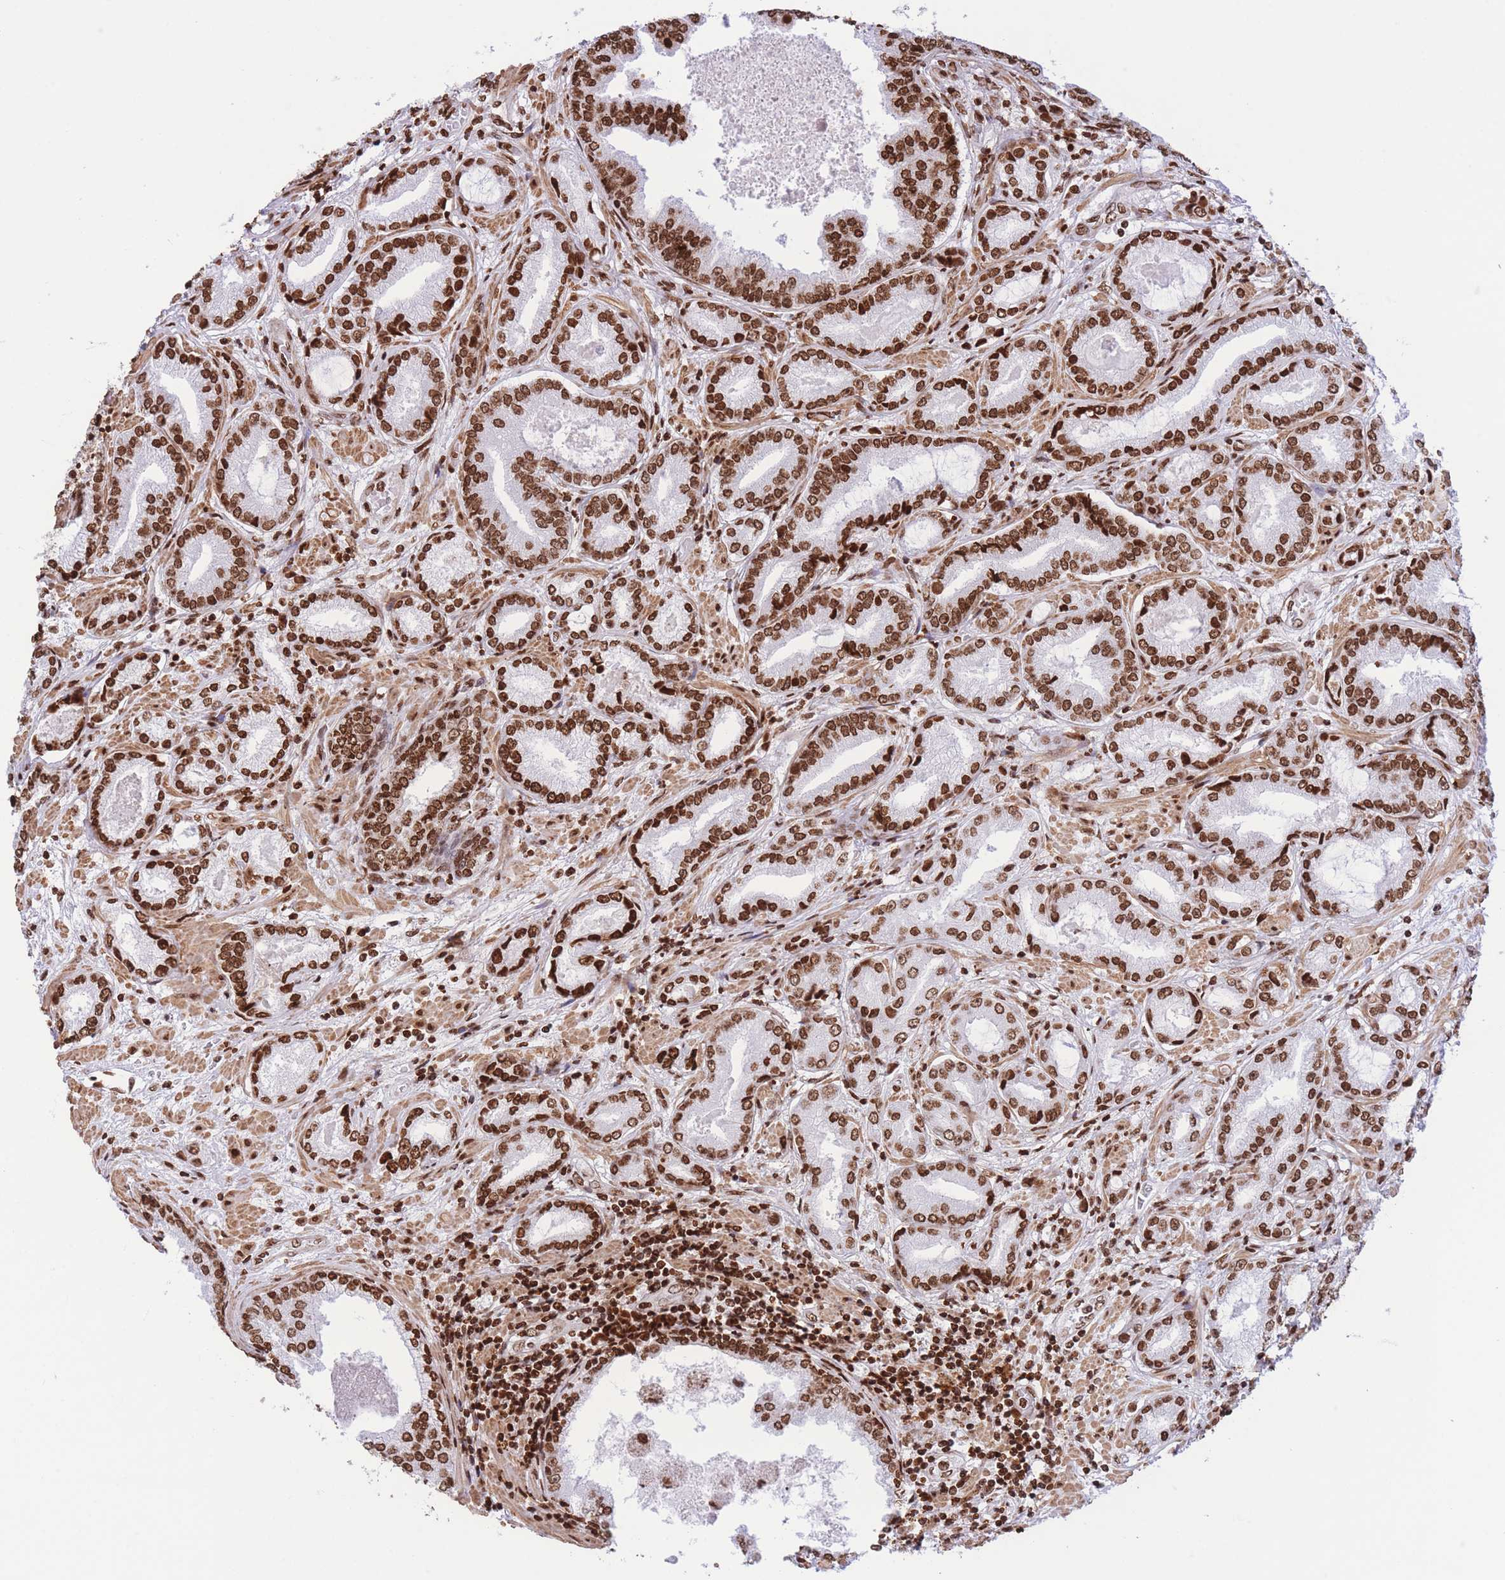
{"staining": {"intensity": "strong", "quantity": ">75%", "location": "nuclear"}, "tissue": "prostate cancer", "cell_type": "Tumor cells", "image_type": "cancer", "snomed": [{"axis": "morphology", "description": "Adenocarcinoma, High grade"}, {"axis": "topography", "description": "Prostate"}], "caption": "DAB immunohistochemical staining of human prostate cancer displays strong nuclear protein expression in approximately >75% of tumor cells. Using DAB (brown) and hematoxylin (blue) stains, captured at high magnification using brightfield microscopy.", "gene": "H2BC11", "patient": {"sex": "male", "age": 68}}